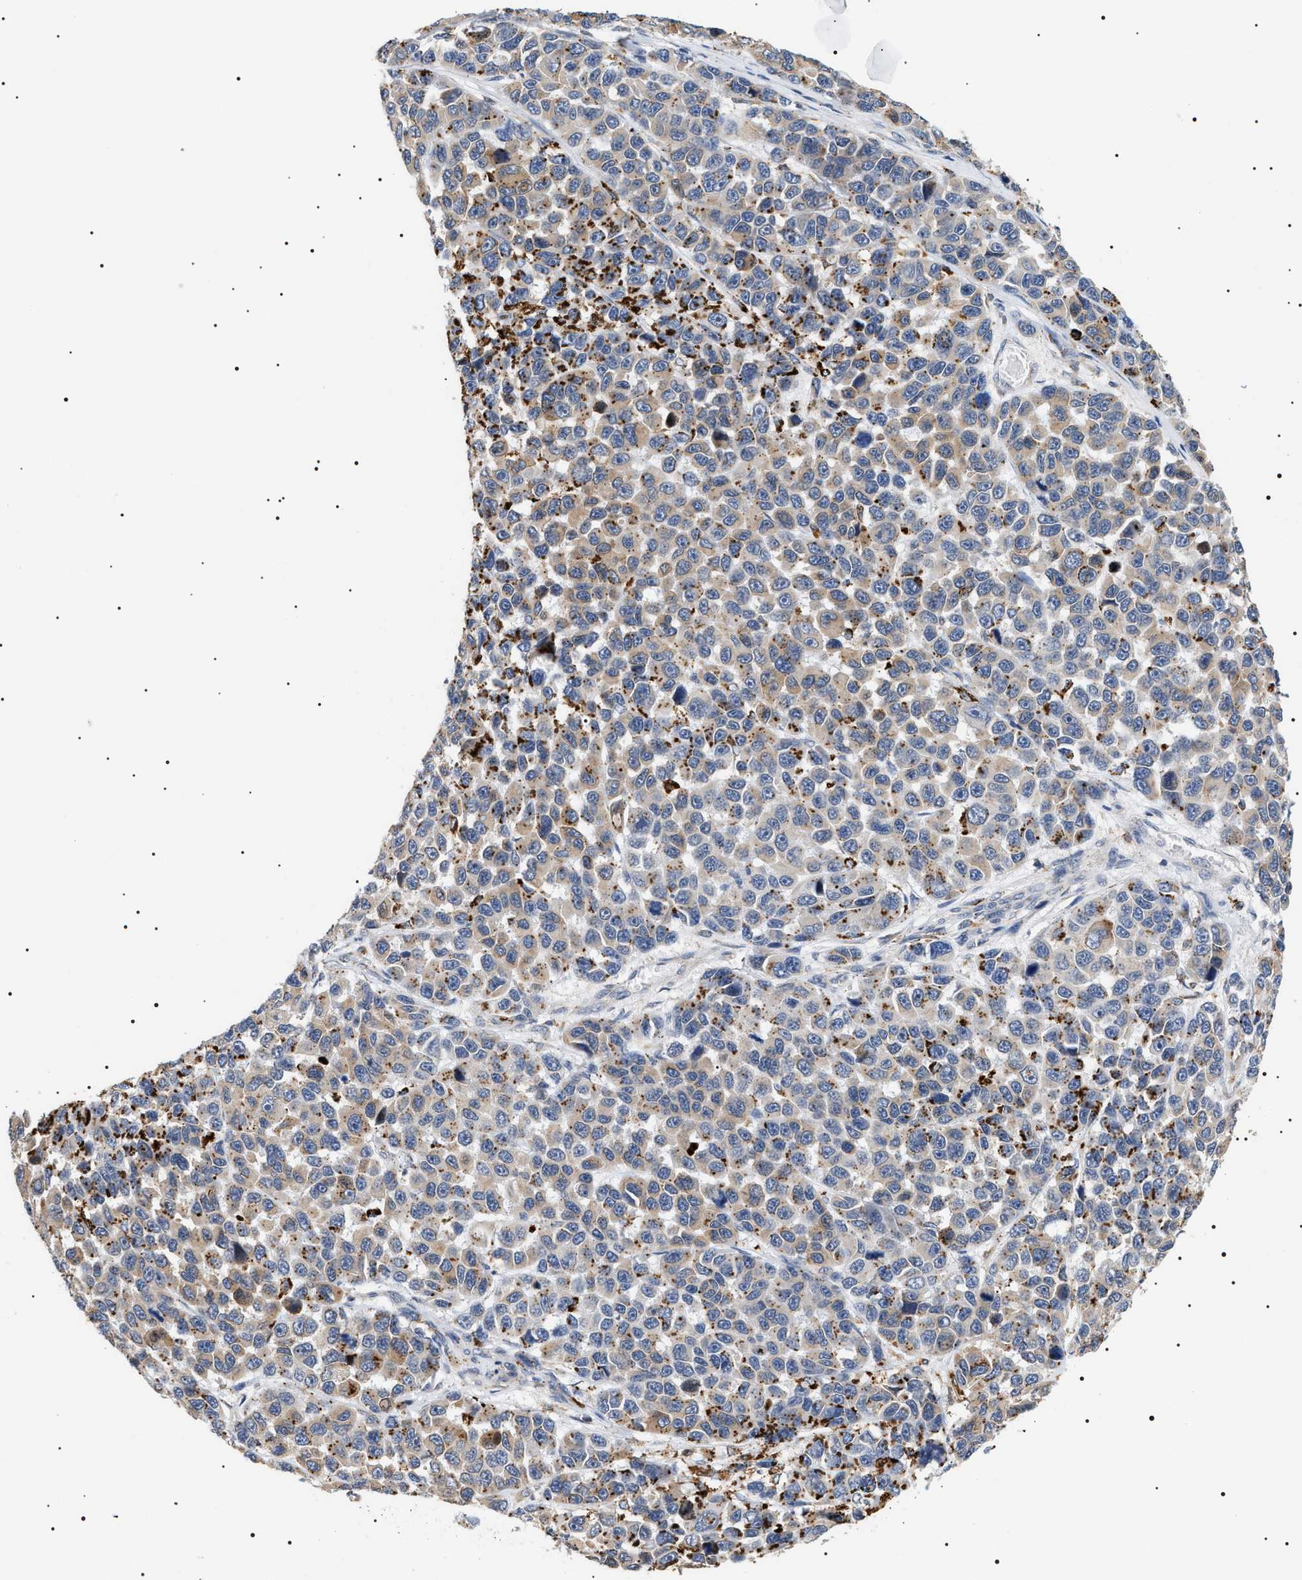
{"staining": {"intensity": "weak", "quantity": ">75%", "location": "cytoplasmic/membranous"}, "tissue": "melanoma", "cell_type": "Tumor cells", "image_type": "cancer", "snomed": [{"axis": "morphology", "description": "Malignant melanoma, NOS"}, {"axis": "topography", "description": "Skin"}], "caption": "Immunohistochemistry staining of melanoma, which reveals low levels of weak cytoplasmic/membranous staining in approximately >75% of tumor cells indicating weak cytoplasmic/membranous protein staining. The staining was performed using DAB (brown) for protein detection and nuclei were counterstained in hematoxylin (blue).", "gene": "HSD17B11", "patient": {"sex": "male", "age": 53}}